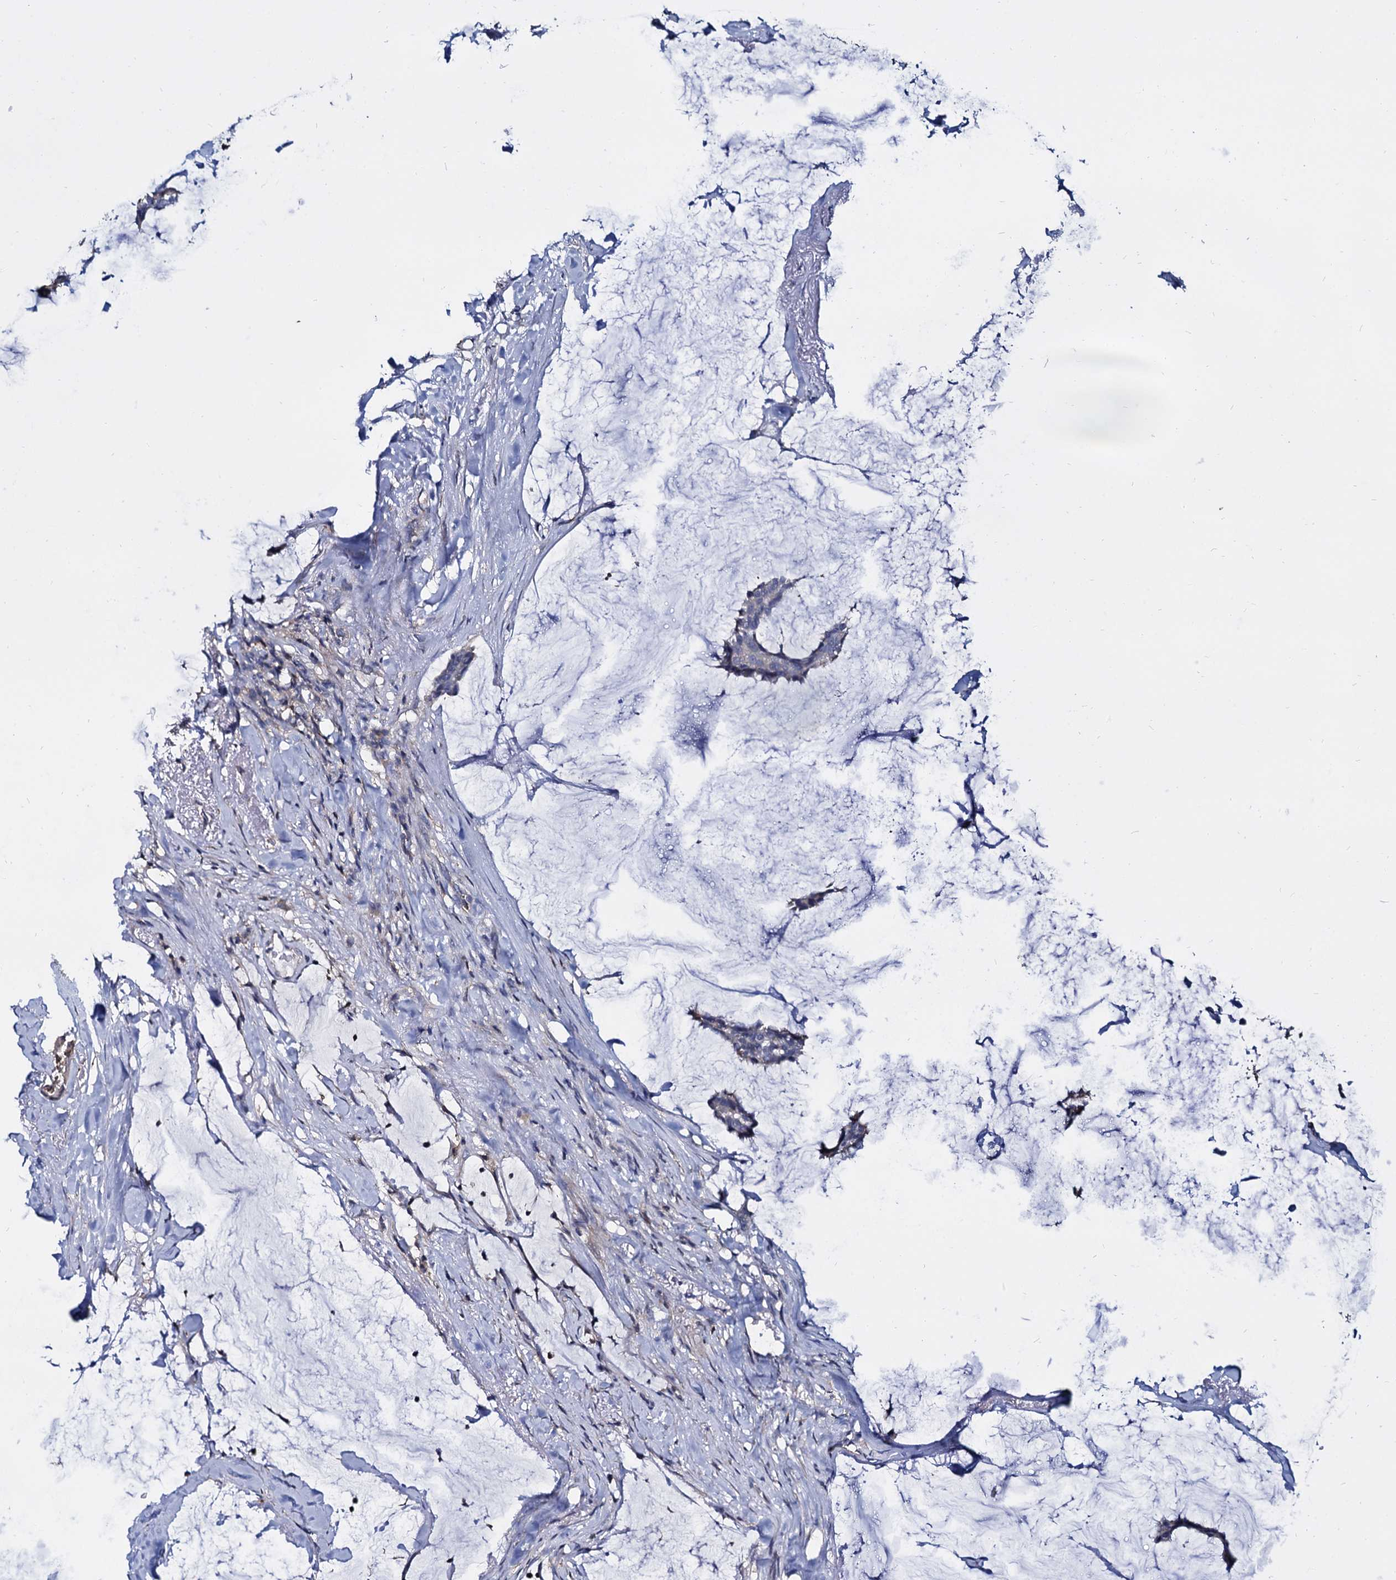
{"staining": {"intensity": "negative", "quantity": "none", "location": "none"}, "tissue": "breast cancer", "cell_type": "Tumor cells", "image_type": "cancer", "snomed": [{"axis": "morphology", "description": "Duct carcinoma"}, {"axis": "topography", "description": "Breast"}], "caption": "Tumor cells are negative for protein expression in human breast cancer (infiltrating ductal carcinoma).", "gene": "ANKRD13A", "patient": {"sex": "female", "age": 93}}